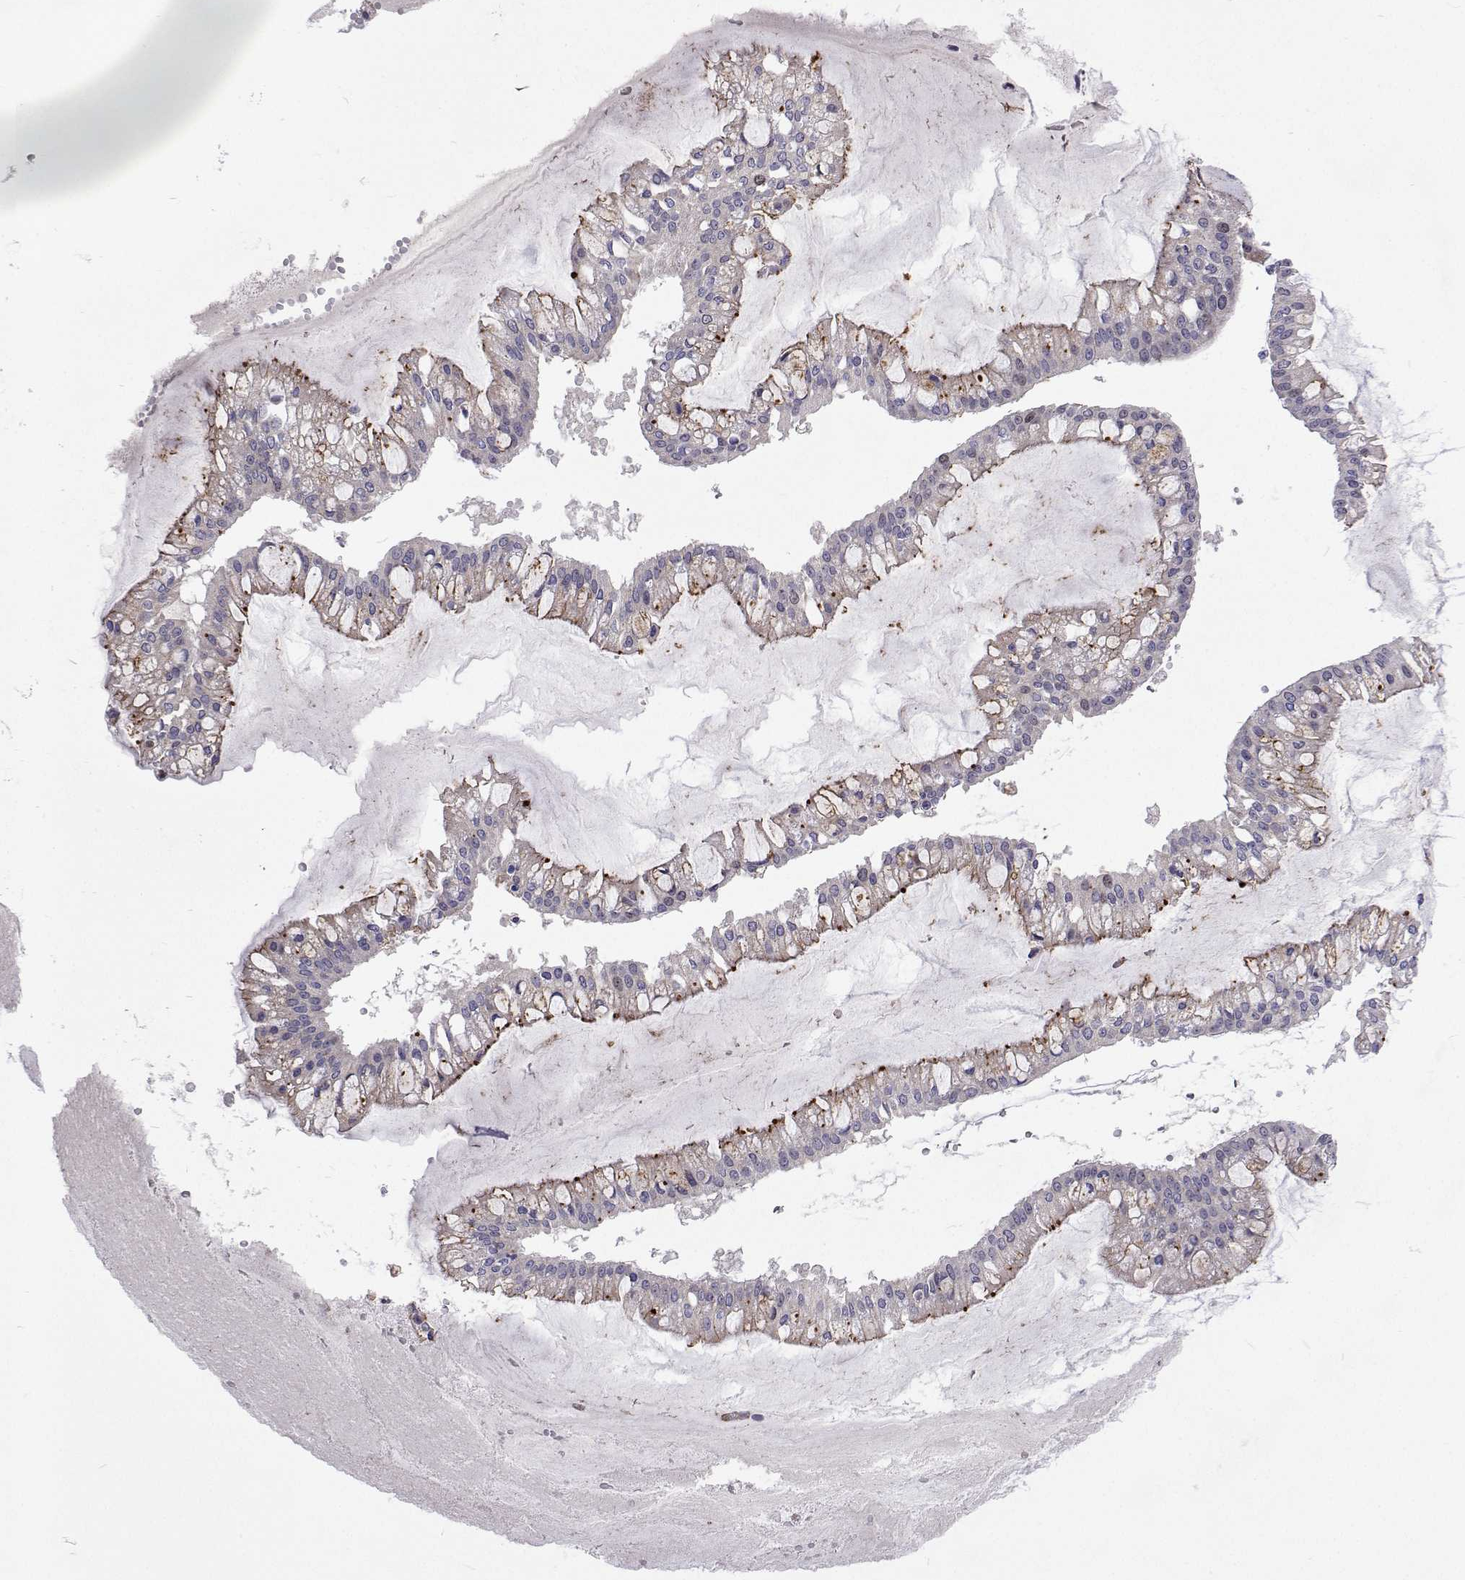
{"staining": {"intensity": "moderate", "quantity": "<25%", "location": "cytoplasmic/membranous"}, "tissue": "ovarian cancer", "cell_type": "Tumor cells", "image_type": "cancer", "snomed": [{"axis": "morphology", "description": "Cystadenocarcinoma, mucinous, NOS"}, {"axis": "topography", "description": "Ovary"}], "caption": "DAB (3,3'-diaminobenzidine) immunohistochemical staining of ovarian cancer exhibits moderate cytoplasmic/membranous protein staining in approximately <25% of tumor cells.", "gene": "DHTKD1", "patient": {"sex": "female", "age": 73}}